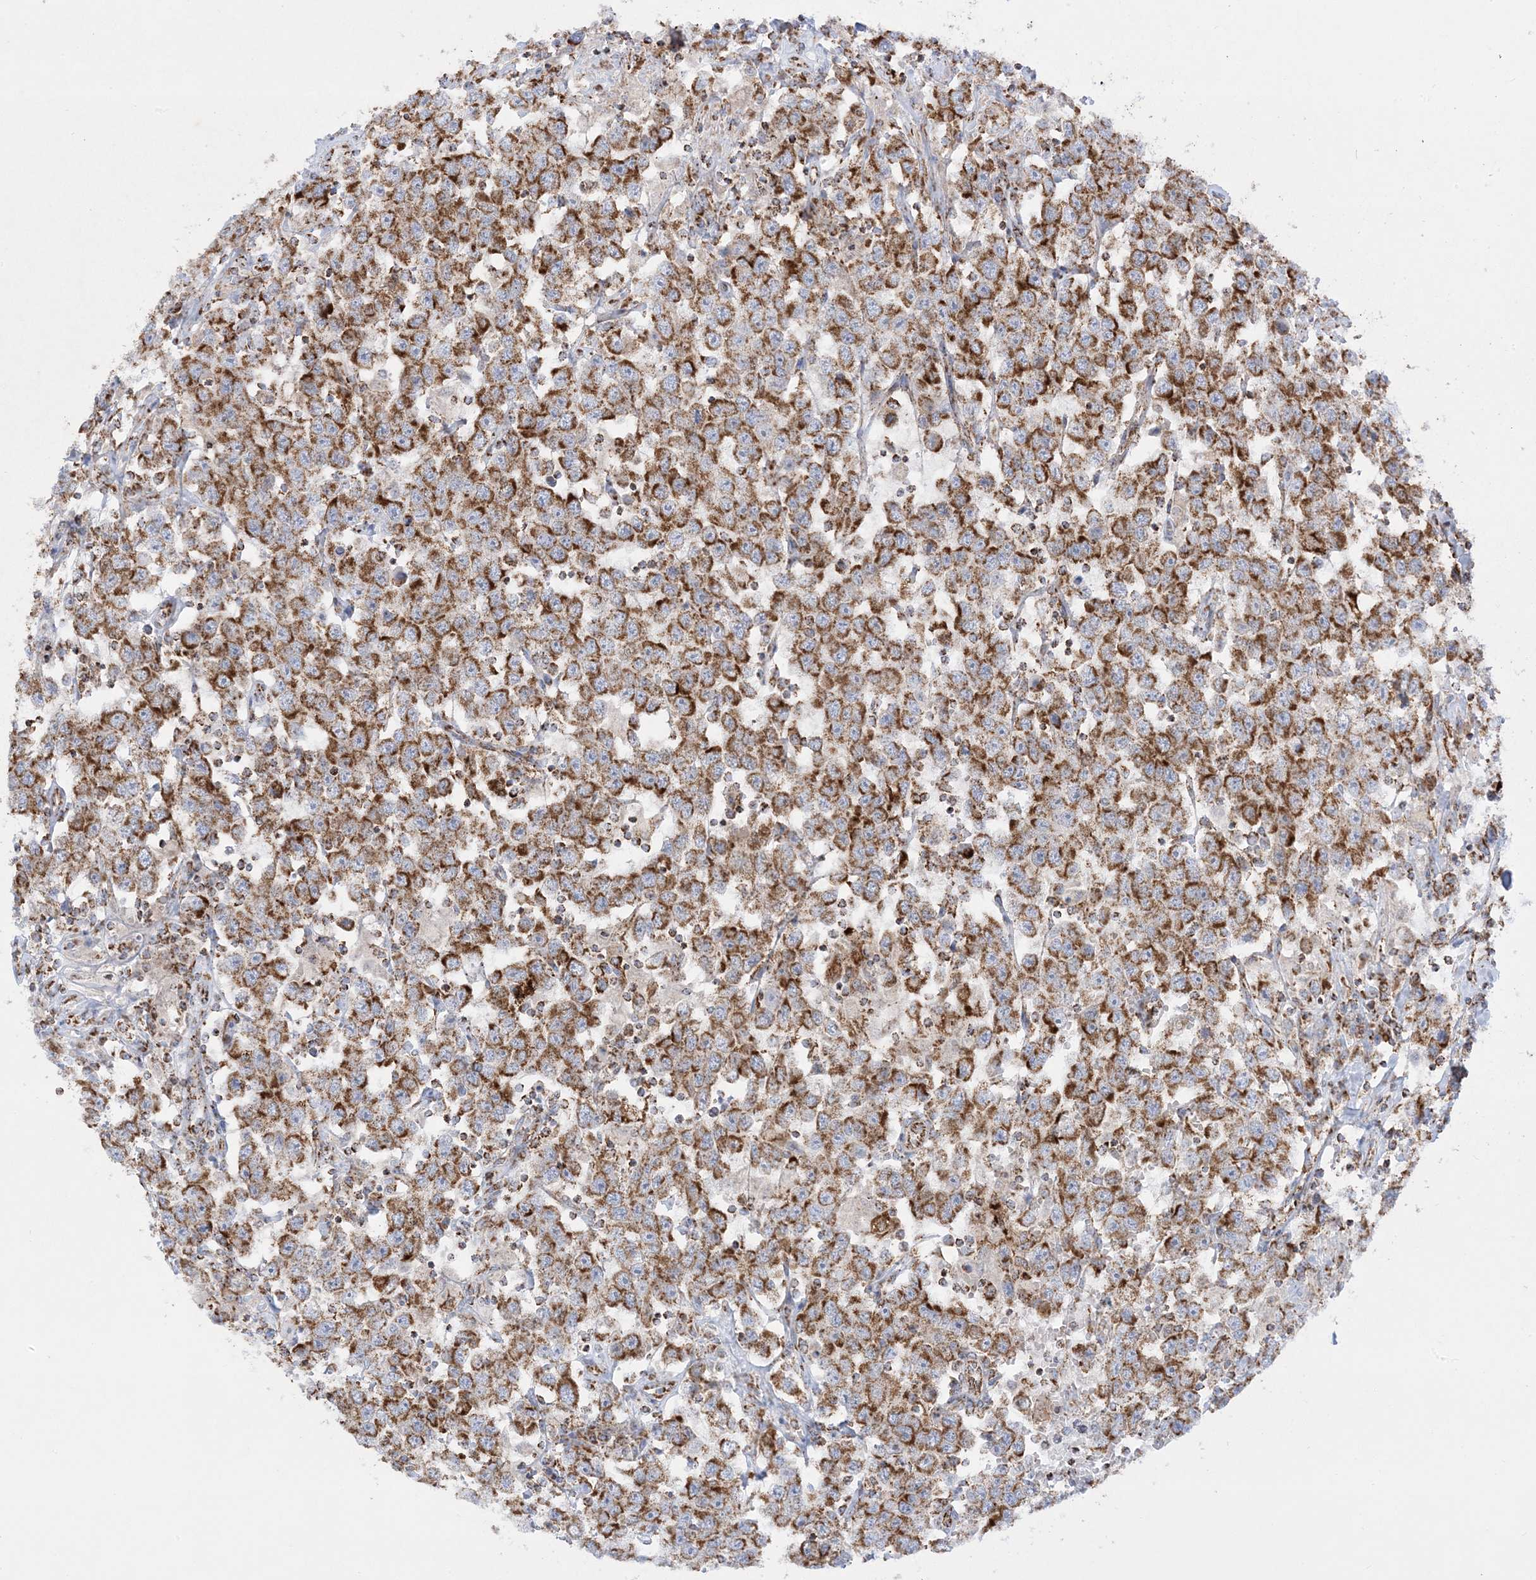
{"staining": {"intensity": "moderate", "quantity": ">75%", "location": "cytoplasmic/membranous"}, "tissue": "testis cancer", "cell_type": "Tumor cells", "image_type": "cancer", "snomed": [{"axis": "morphology", "description": "Seminoma, NOS"}, {"axis": "topography", "description": "Testis"}], "caption": "High-magnification brightfield microscopy of testis cancer stained with DAB (3,3'-diaminobenzidine) (brown) and counterstained with hematoxylin (blue). tumor cells exhibit moderate cytoplasmic/membranous positivity is identified in approximately>75% of cells.", "gene": "MRPS36", "patient": {"sex": "male", "age": 41}}